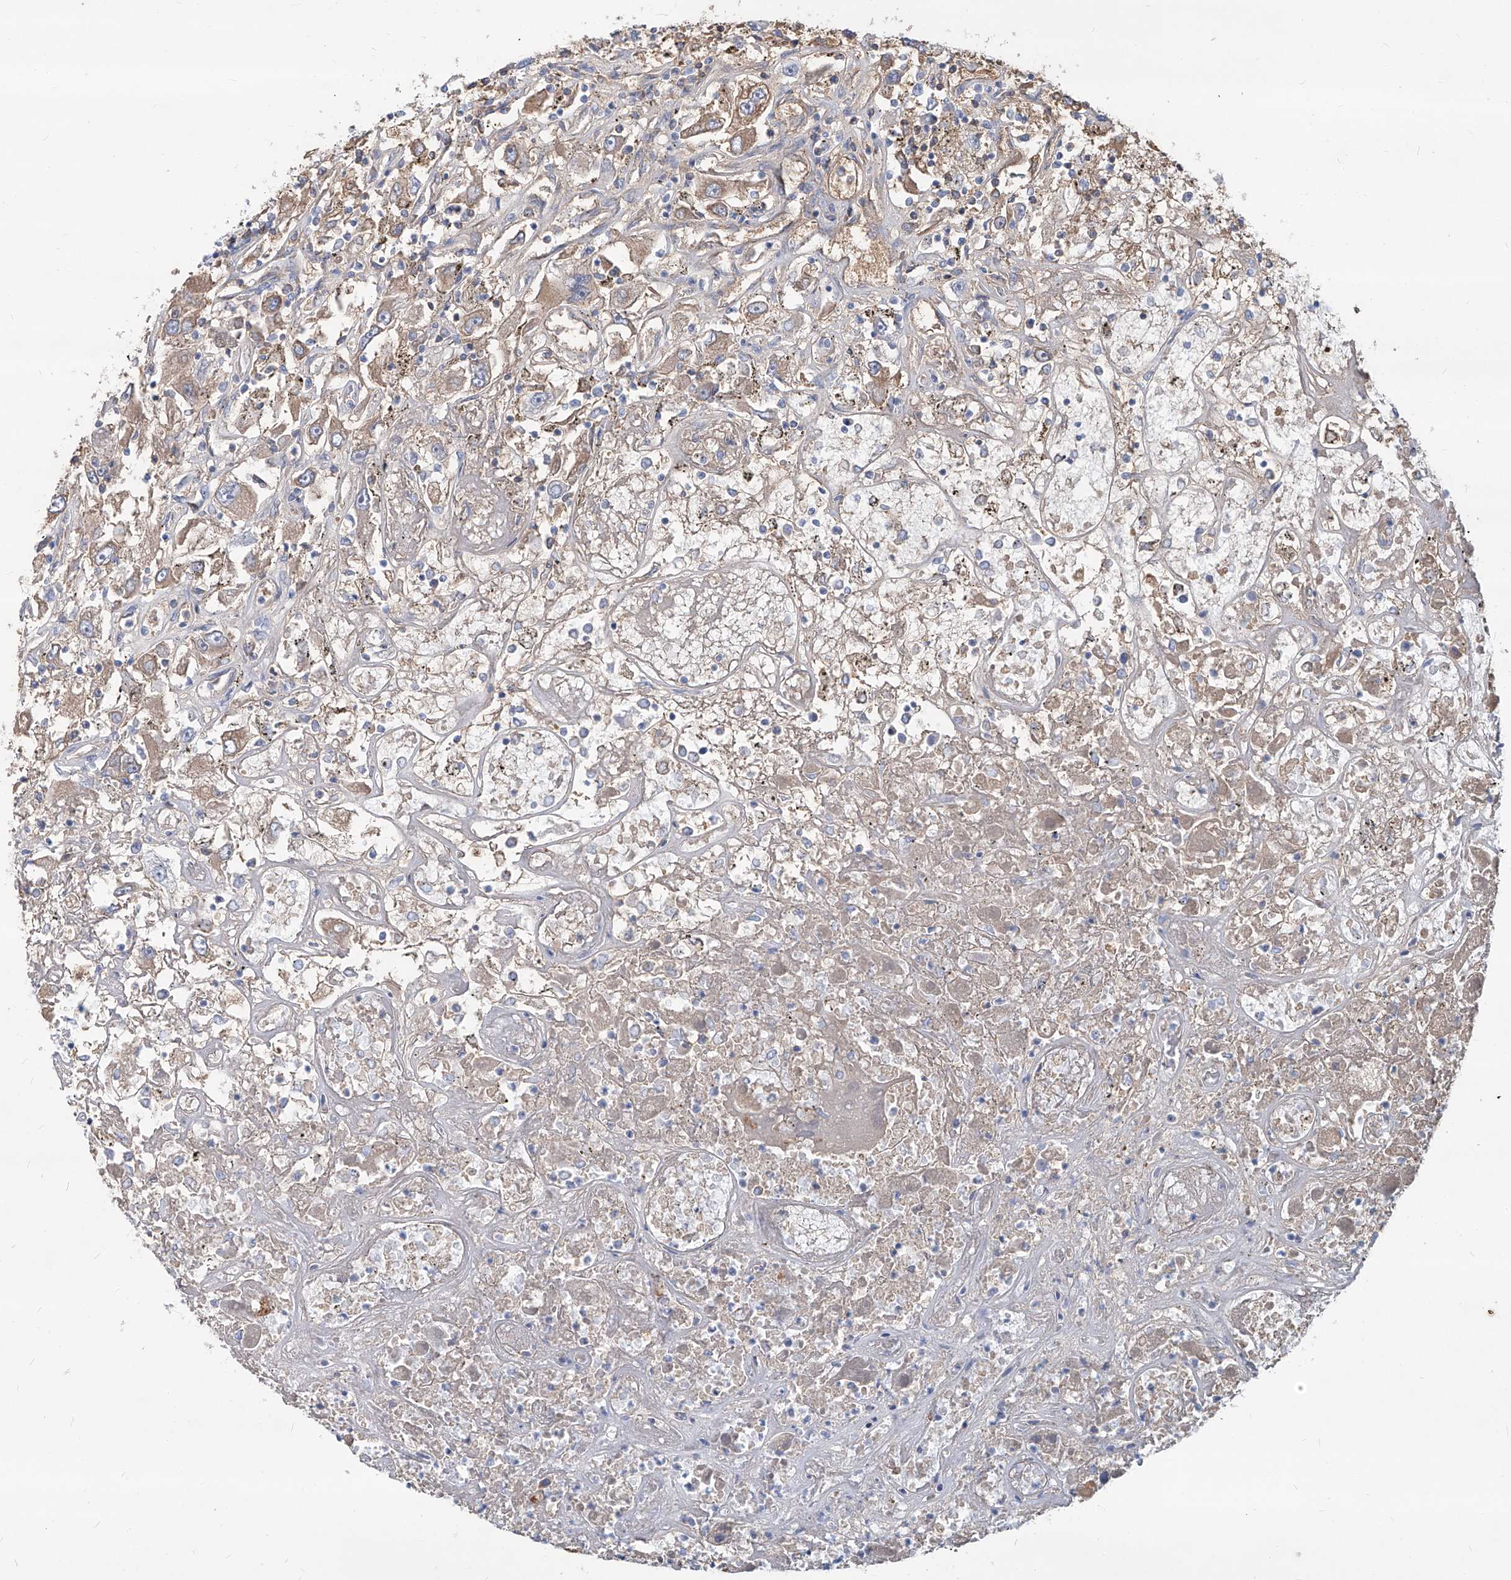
{"staining": {"intensity": "weak", "quantity": "<25%", "location": "cytoplasmic/membranous"}, "tissue": "renal cancer", "cell_type": "Tumor cells", "image_type": "cancer", "snomed": [{"axis": "morphology", "description": "Adenocarcinoma, NOS"}, {"axis": "topography", "description": "Kidney"}], "caption": "A photomicrograph of human renal cancer is negative for staining in tumor cells.", "gene": "AKAP10", "patient": {"sex": "female", "age": 52}}